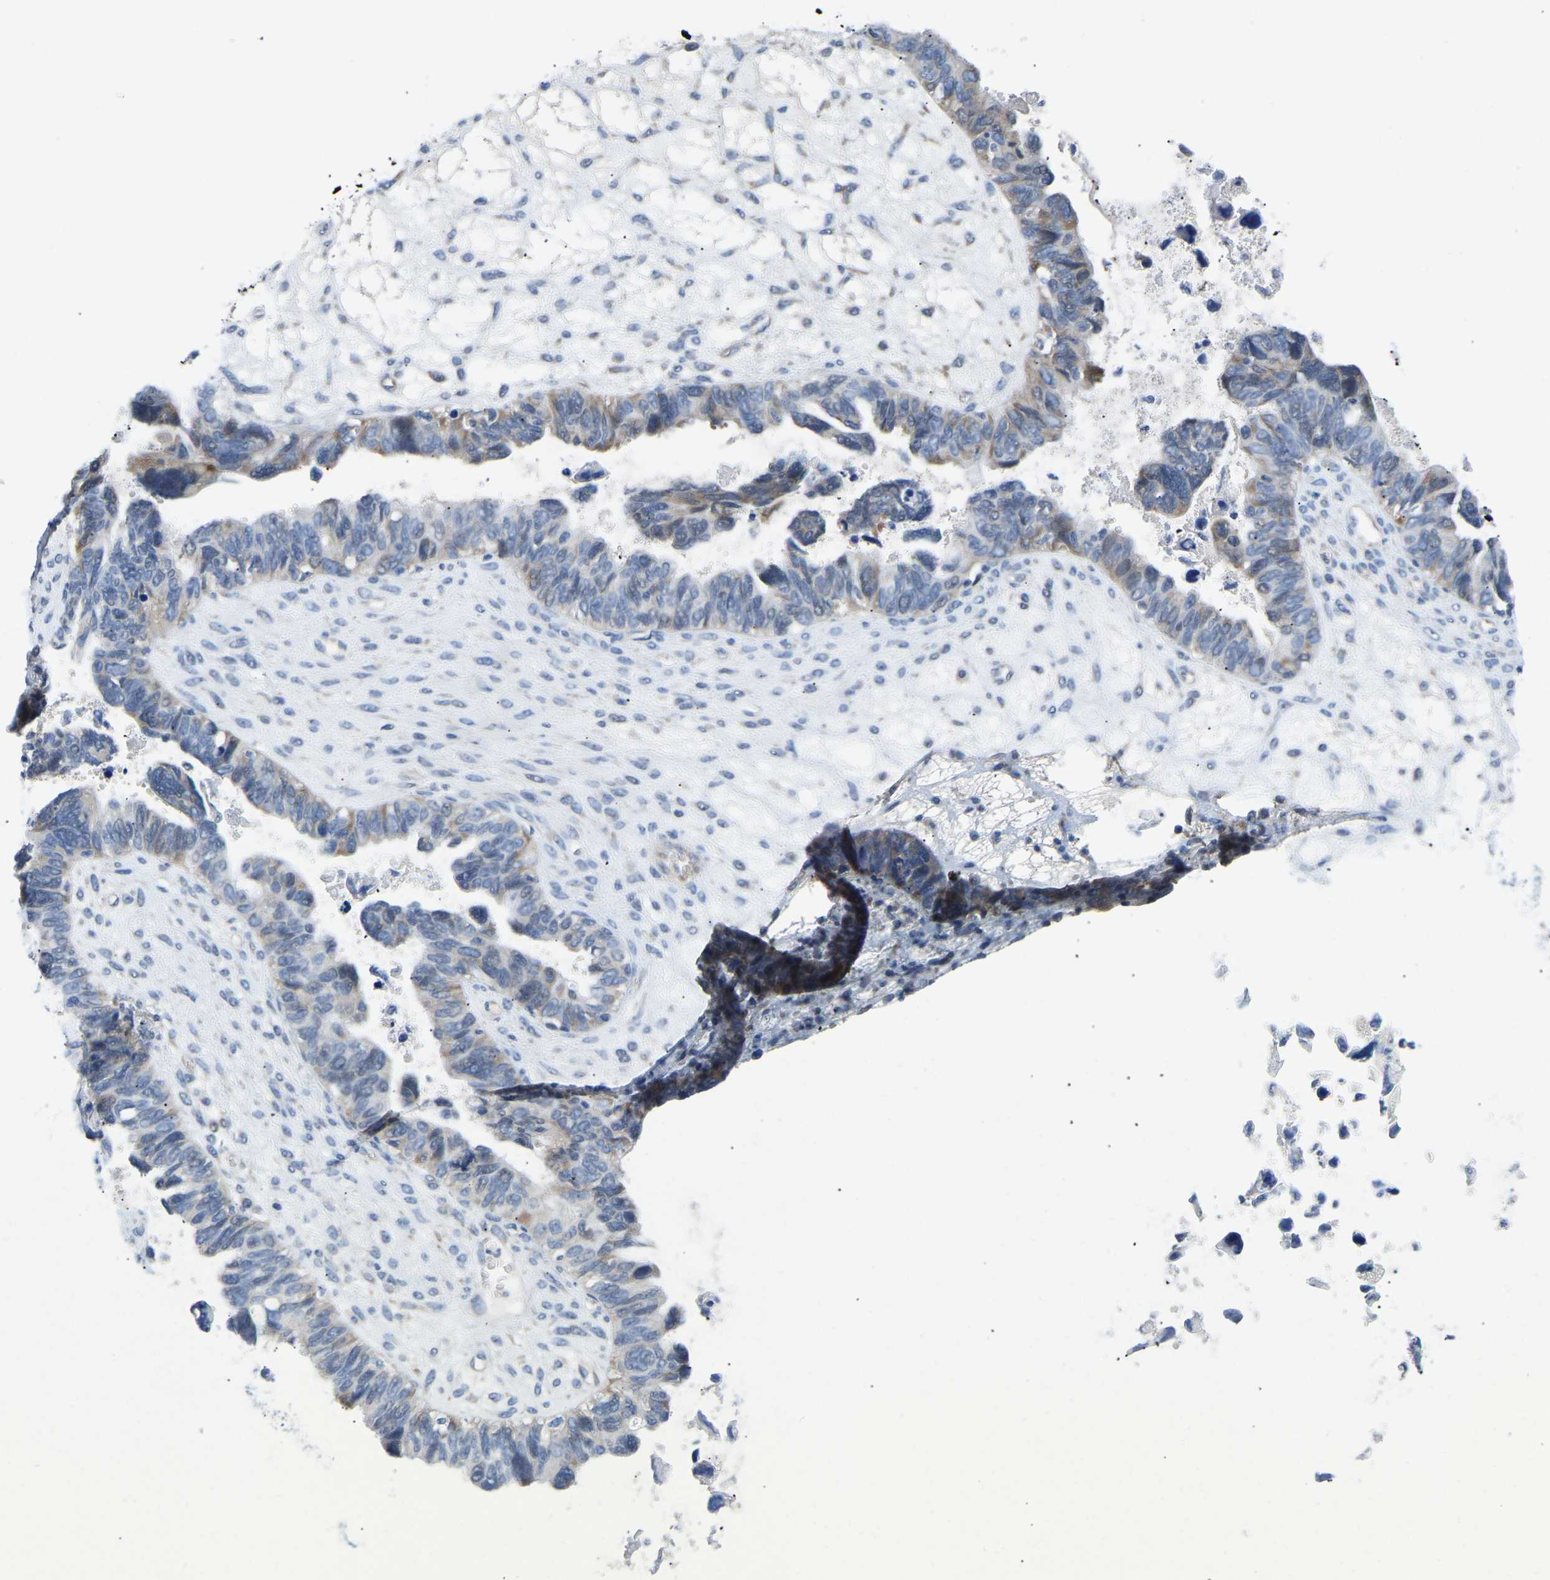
{"staining": {"intensity": "moderate", "quantity": "<25%", "location": "cytoplasmic/membranous"}, "tissue": "ovarian cancer", "cell_type": "Tumor cells", "image_type": "cancer", "snomed": [{"axis": "morphology", "description": "Cystadenocarcinoma, serous, NOS"}, {"axis": "topography", "description": "Ovary"}], "caption": "Immunohistochemistry (IHC) histopathology image of neoplastic tissue: human ovarian serous cystadenocarcinoma stained using immunohistochemistry displays low levels of moderate protein expression localized specifically in the cytoplasmic/membranous of tumor cells, appearing as a cytoplasmic/membranous brown color.", "gene": "ABCA10", "patient": {"sex": "female", "age": 79}}